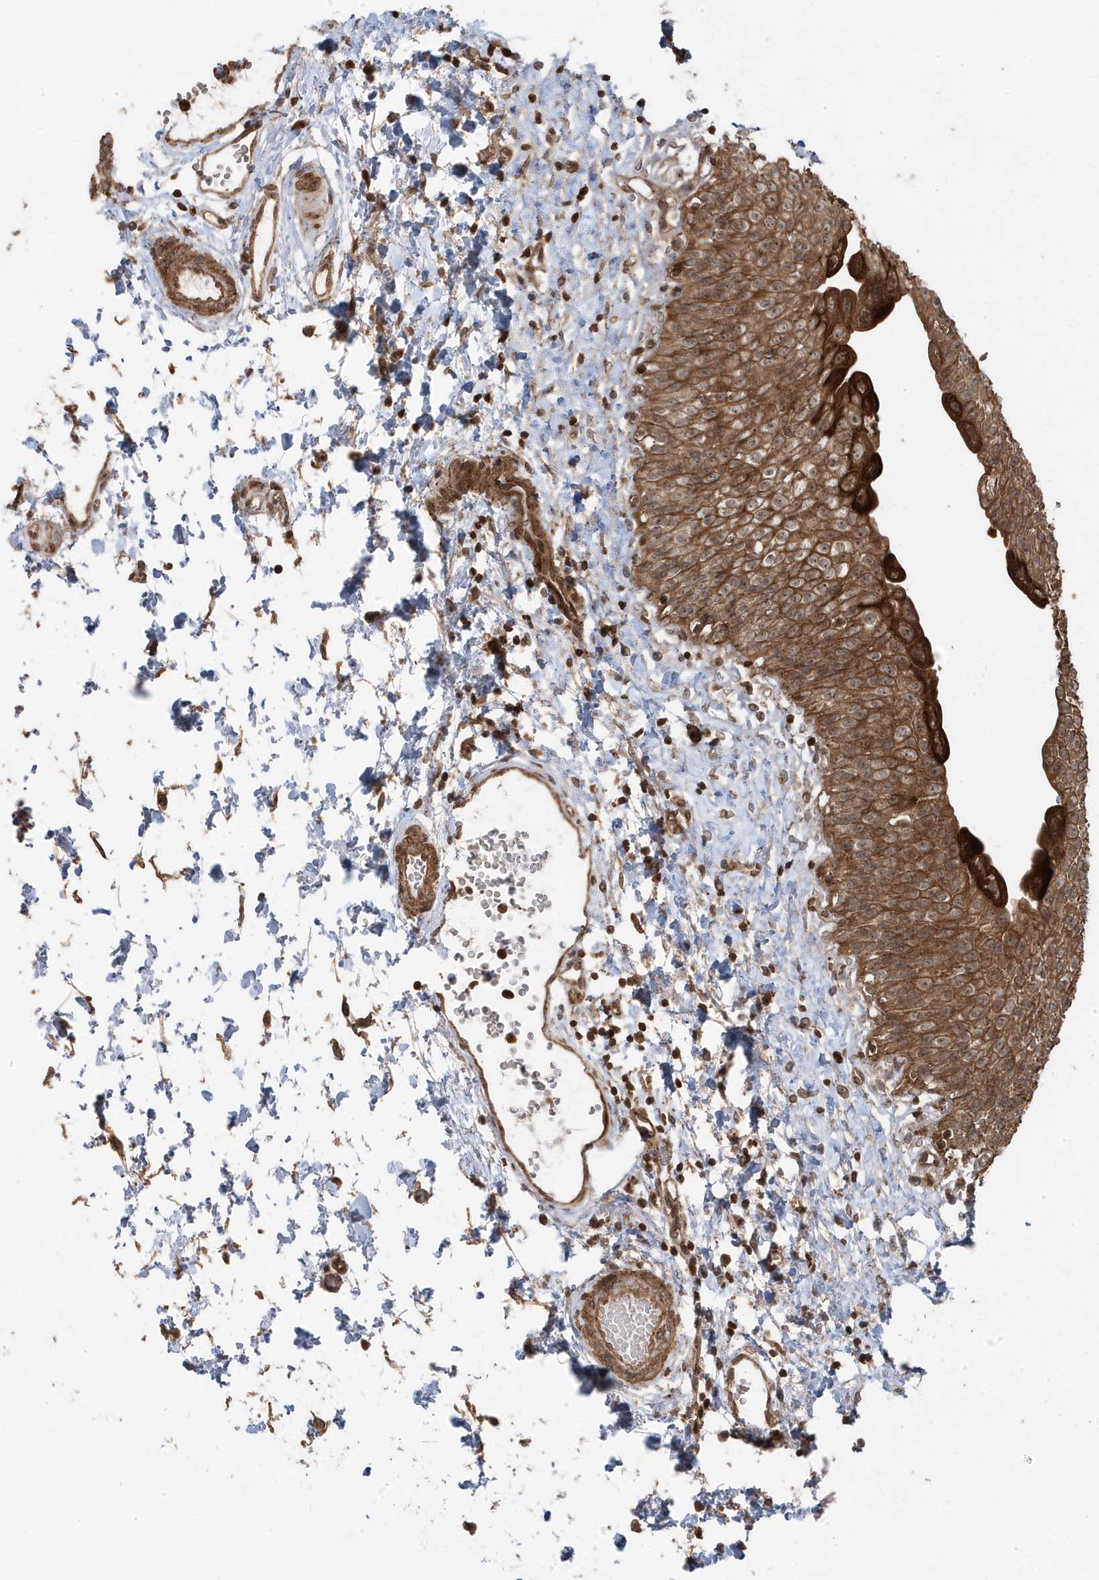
{"staining": {"intensity": "strong", "quantity": ">75%", "location": "cytoplasmic/membranous"}, "tissue": "urinary bladder", "cell_type": "Urothelial cells", "image_type": "normal", "snomed": [{"axis": "morphology", "description": "Normal tissue, NOS"}, {"axis": "topography", "description": "Urinary bladder"}], "caption": "Strong cytoplasmic/membranous positivity is appreciated in approximately >75% of urothelial cells in unremarkable urinary bladder. The staining was performed using DAB, with brown indicating positive protein expression. Nuclei are stained blue with hematoxylin.", "gene": "ASAP1", "patient": {"sex": "male", "age": 51}}